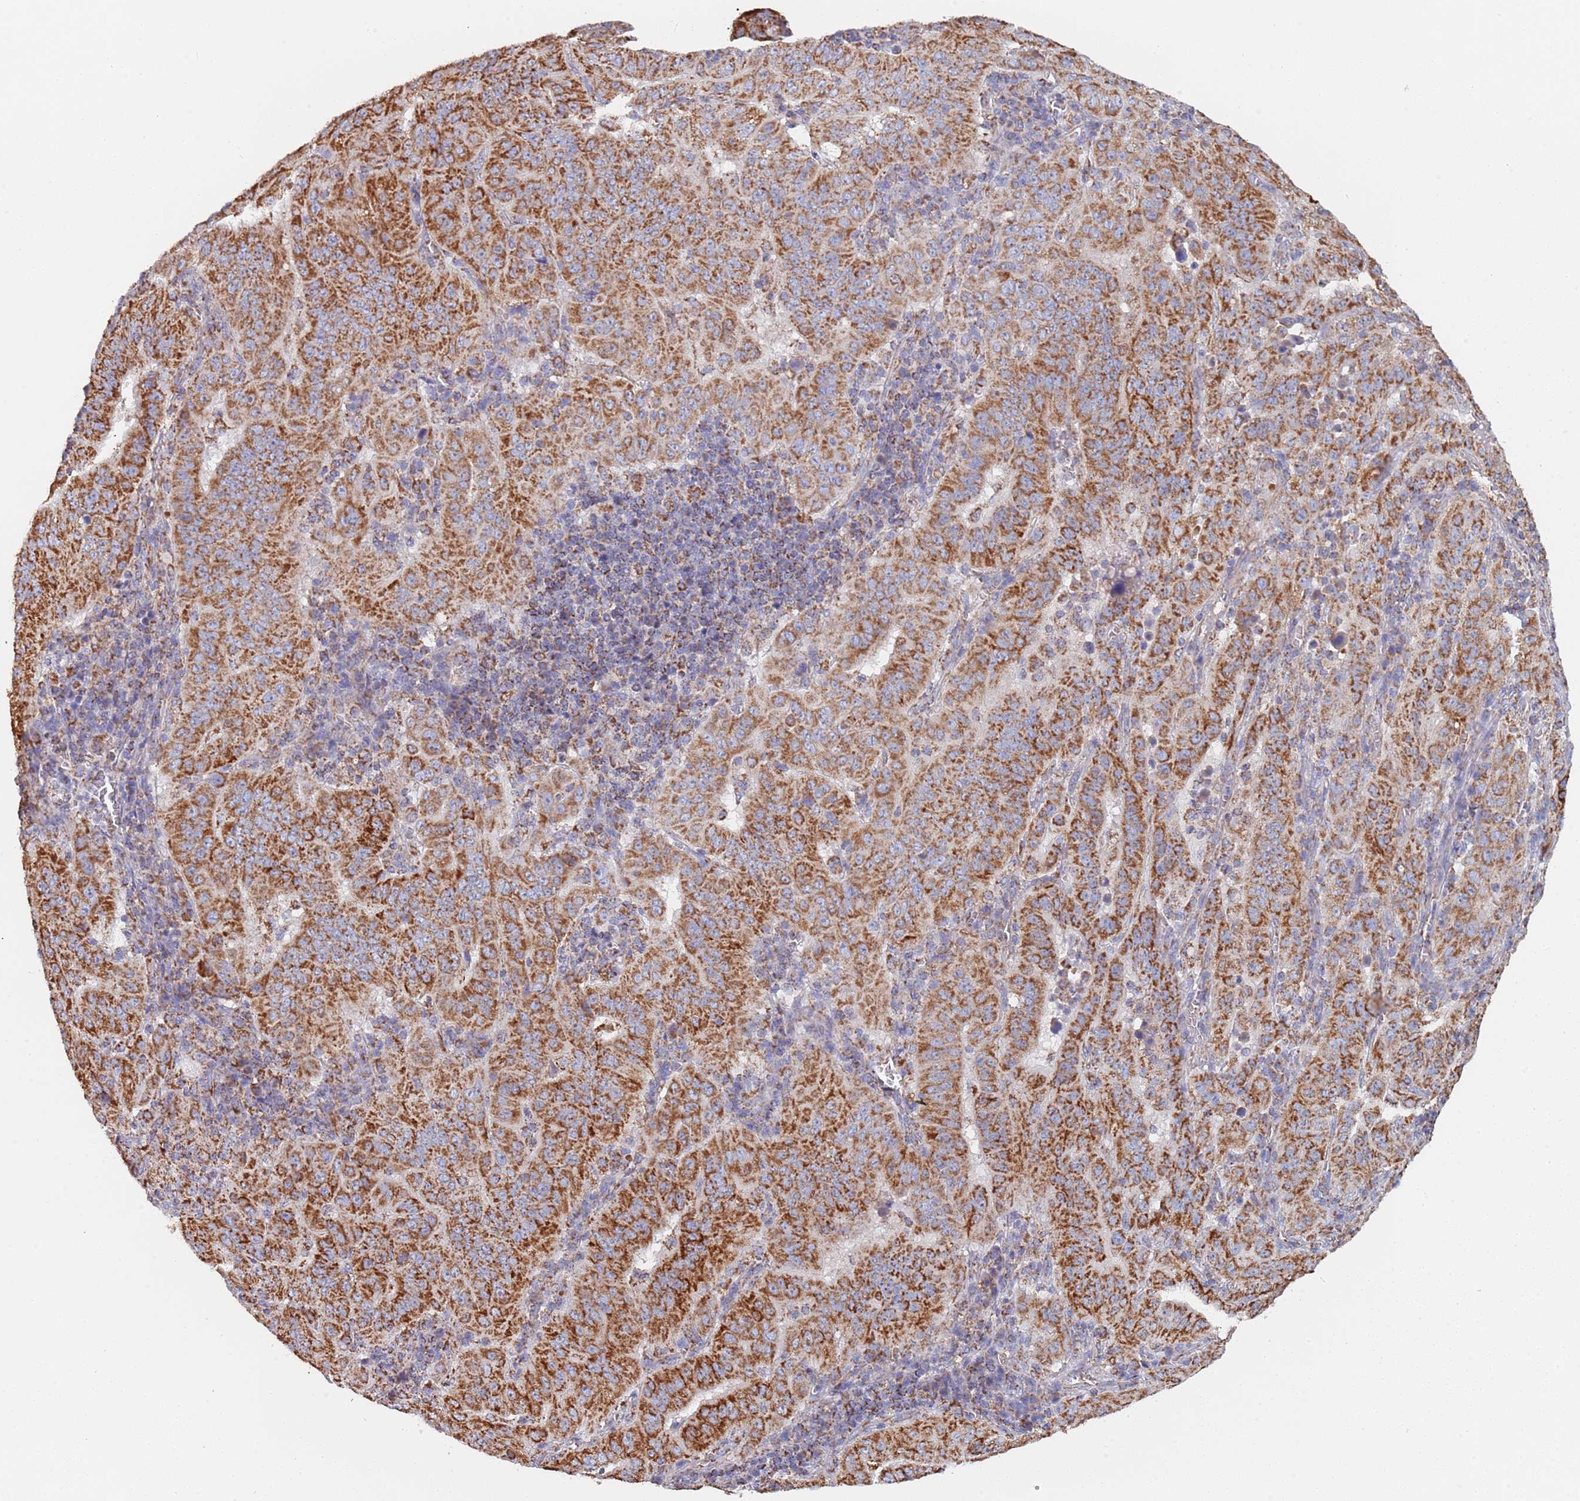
{"staining": {"intensity": "strong", "quantity": ">75%", "location": "cytoplasmic/membranous"}, "tissue": "pancreatic cancer", "cell_type": "Tumor cells", "image_type": "cancer", "snomed": [{"axis": "morphology", "description": "Adenocarcinoma, NOS"}, {"axis": "topography", "description": "Pancreas"}], "caption": "Approximately >75% of tumor cells in pancreatic adenocarcinoma demonstrate strong cytoplasmic/membranous protein staining as visualized by brown immunohistochemical staining.", "gene": "PGP", "patient": {"sex": "male", "age": 63}}